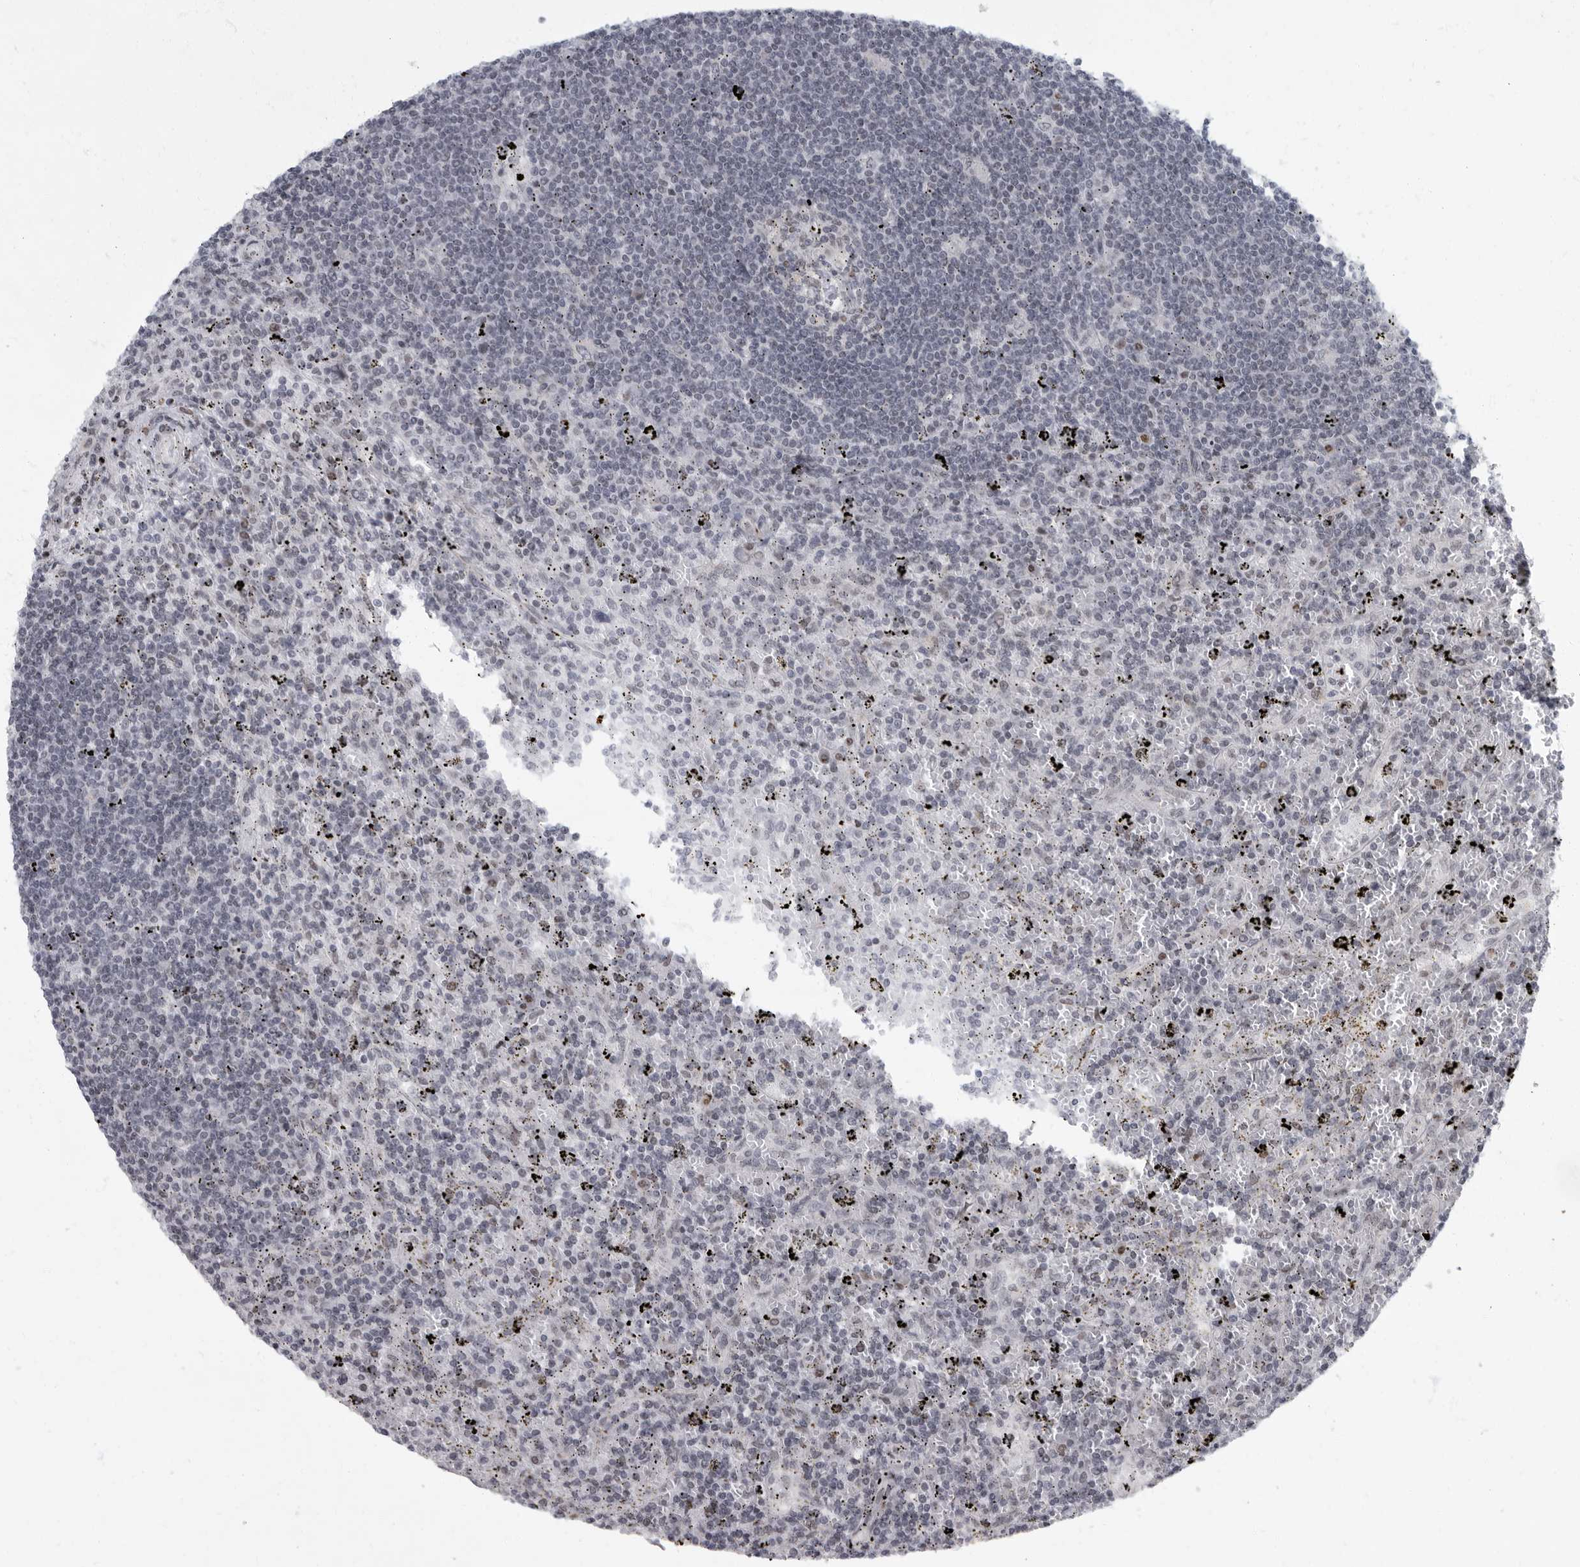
{"staining": {"intensity": "negative", "quantity": "none", "location": "none"}, "tissue": "lymphoma", "cell_type": "Tumor cells", "image_type": "cancer", "snomed": [{"axis": "morphology", "description": "Malignant lymphoma, non-Hodgkin's type, Low grade"}, {"axis": "topography", "description": "Spleen"}], "caption": "A high-resolution photomicrograph shows immunohistochemistry staining of lymphoma, which exhibits no significant positivity in tumor cells.", "gene": "EVI5", "patient": {"sex": "male", "age": 76}}